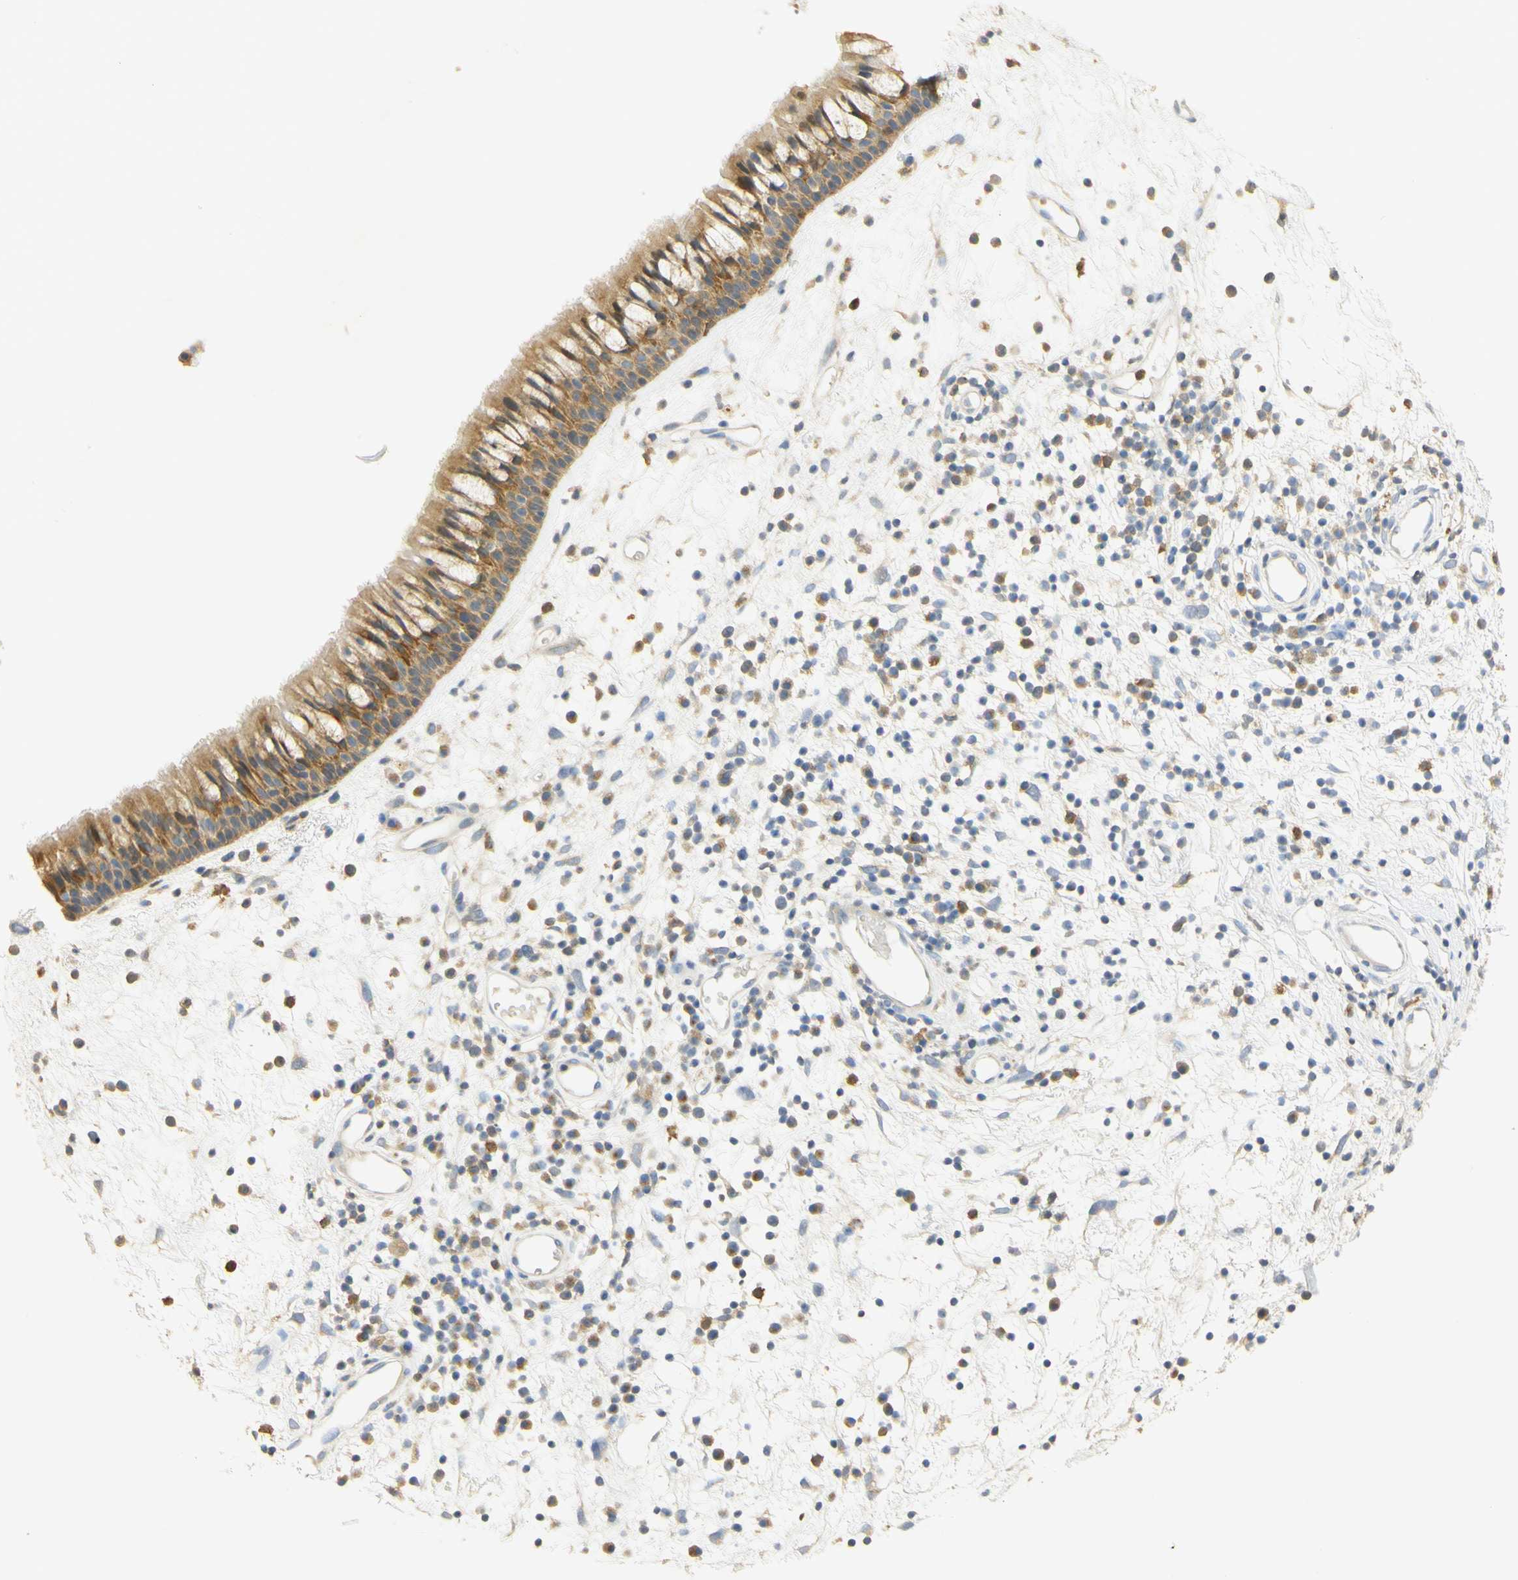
{"staining": {"intensity": "moderate", "quantity": ">75%", "location": "cytoplasmic/membranous"}, "tissue": "nasopharynx", "cell_type": "Respiratory epithelial cells", "image_type": "normal", "snomed": [{"axis": "morphology", "description": "Normal tissue, NOS"}, {"axis": "morphology", "description": "Inflammation, NOS"}, {"axis": "topography", "description": "Nasopharynx"}], "caption": "Immunohistochemical staining of unremarkable nasopharynx shows medium levels of moderate cytoplasmic/membranous positivity in about >75% of respiratory epithelial cells. The staining was performed using DAB (3,3'-diaminobenzidine), with brown indicating positive protein expression. Nuclei are stained blue with hematoxylin.", "gene": "PAK1", "patient": {"sex": "male", "age": 48}}